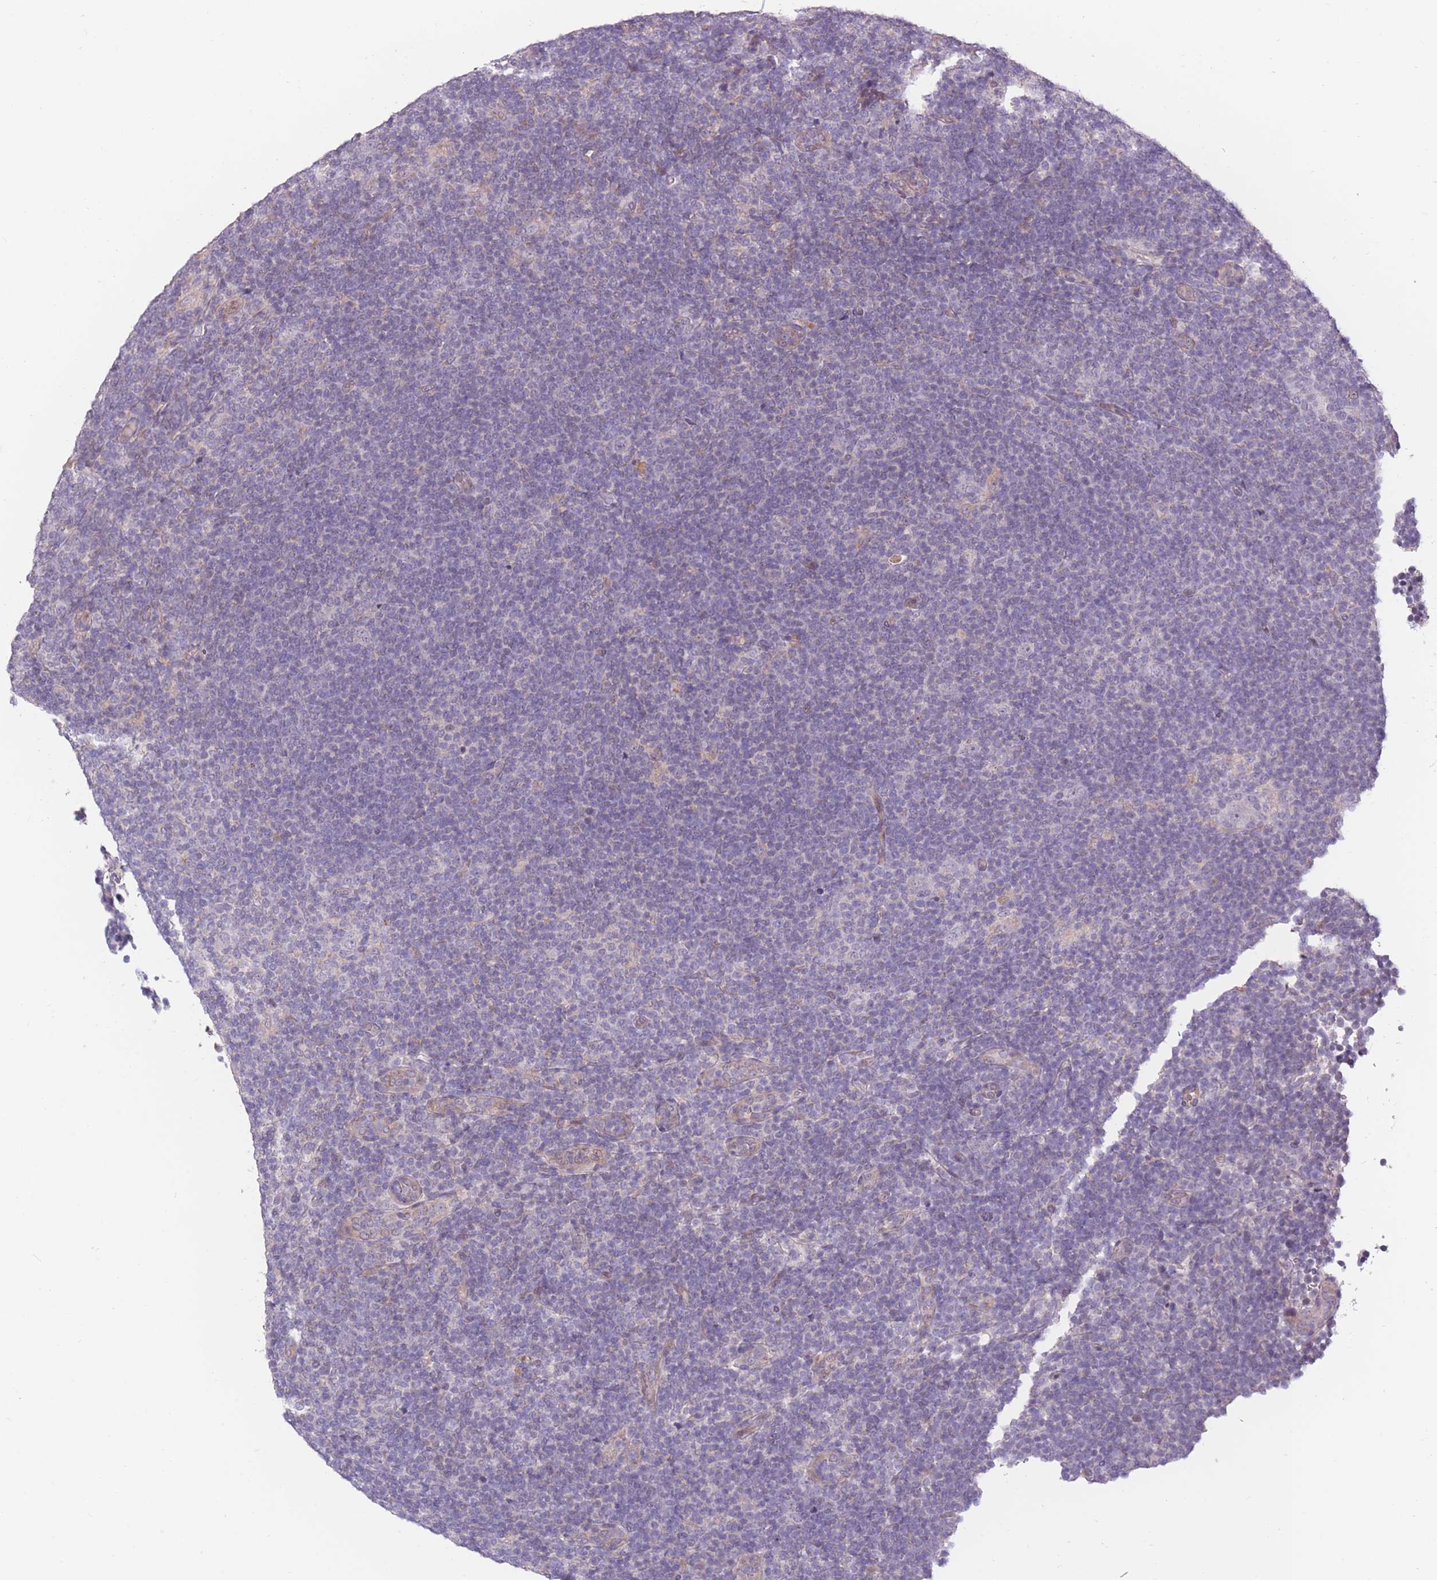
{"staining": {"intensity": "negative", "quantity": "none", "location": "none"}, "tissue": "lymphoma", "cell_type": "Tumor cells", "image_type": "cancer", "snomed": [{"axis": "morphology", "description": "Hodgkin's disease, NOS"}, {"axis": "topography", "description": "Lymph node"}], "caption": "Tumor cells are negative for brown protein staining in Hodgkin's disease.", "gene": "CCNQ", "patient": {"sex": "female", "age": 57}}